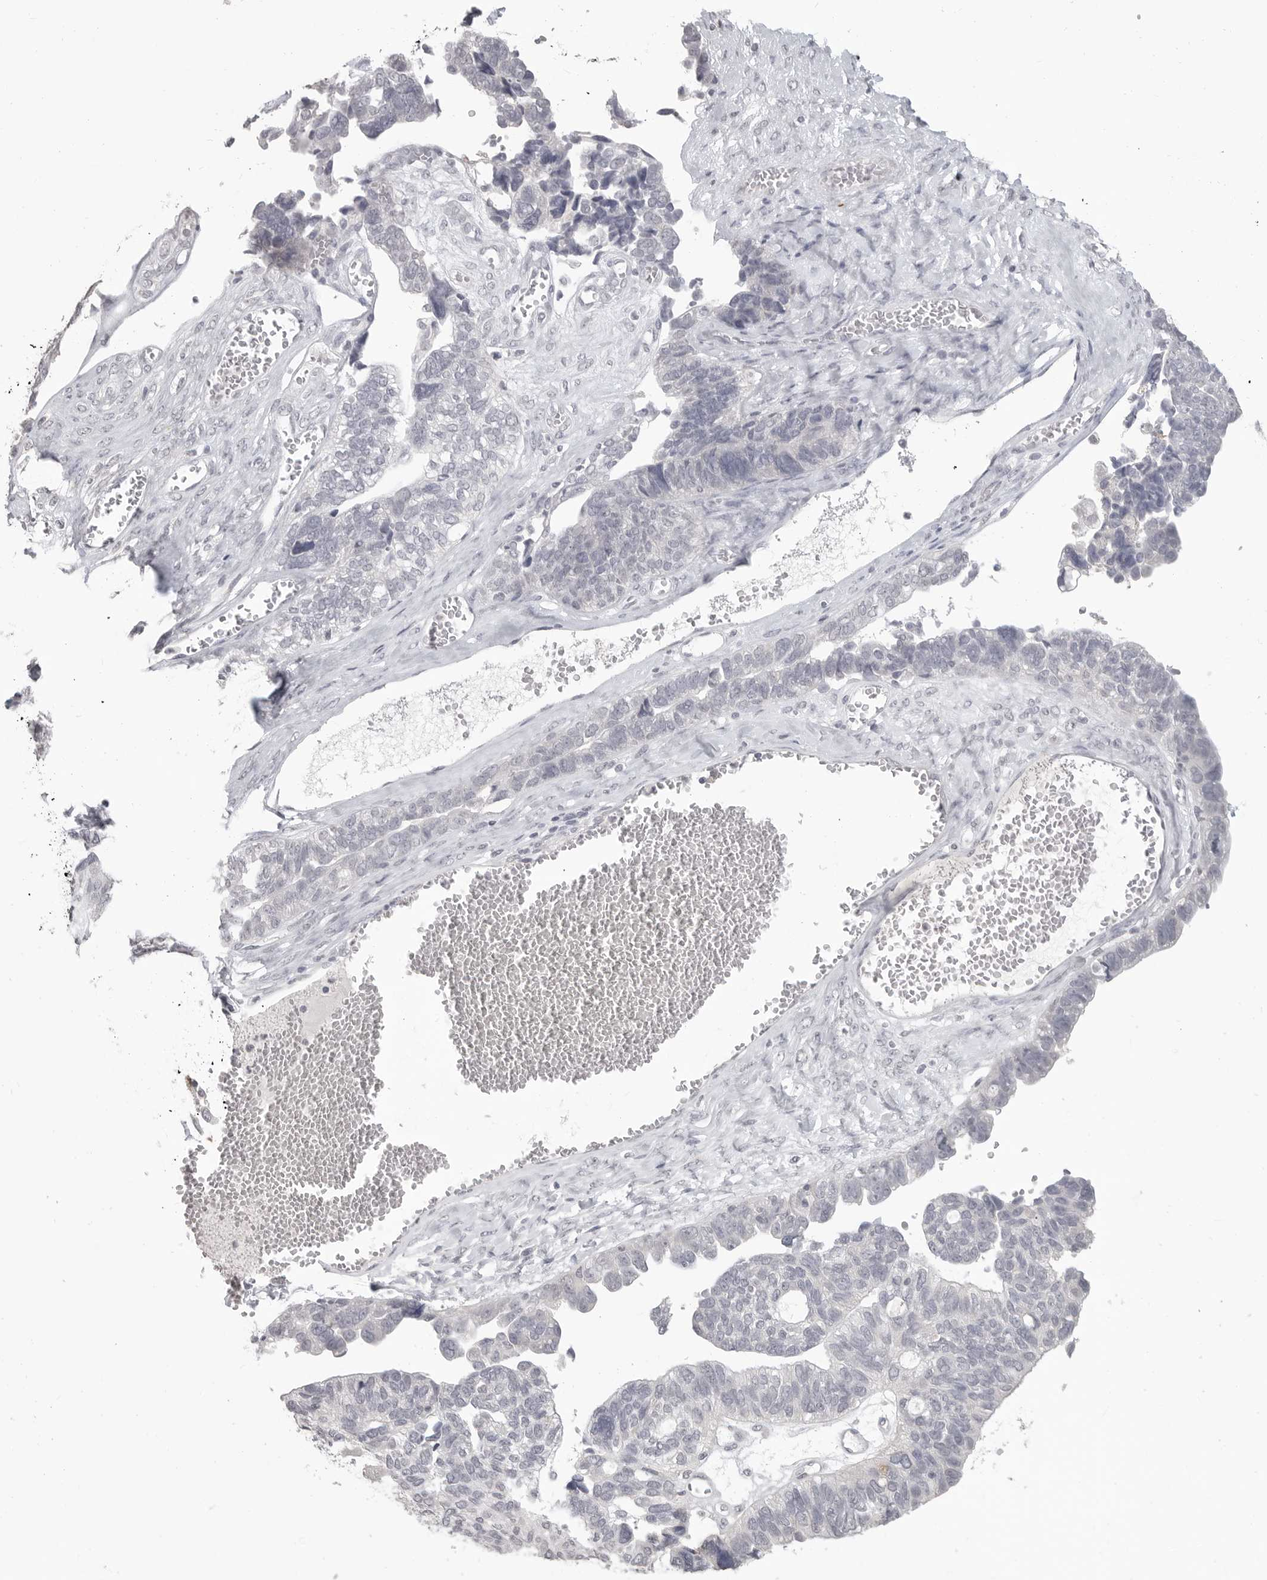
{"staining": {"intensity": "negative", "quantity": "none", "location": "none"}, "tissue": "ovarian cancer", "cell_type": "Tumor cells", "image_type": "cancer", "snomed": [{"axis": "morphology", "description": "Cystadenocarcinoma, serous, NOS"}, {"axis": "topography", "description": "Ovary"}], "caption": "Immunohistochemical staining of human ovarian cancer demonstrates no significant expression in tumor cells.", "gene": "PRSS1", "patient": {"sex": "female", "age": 79}}